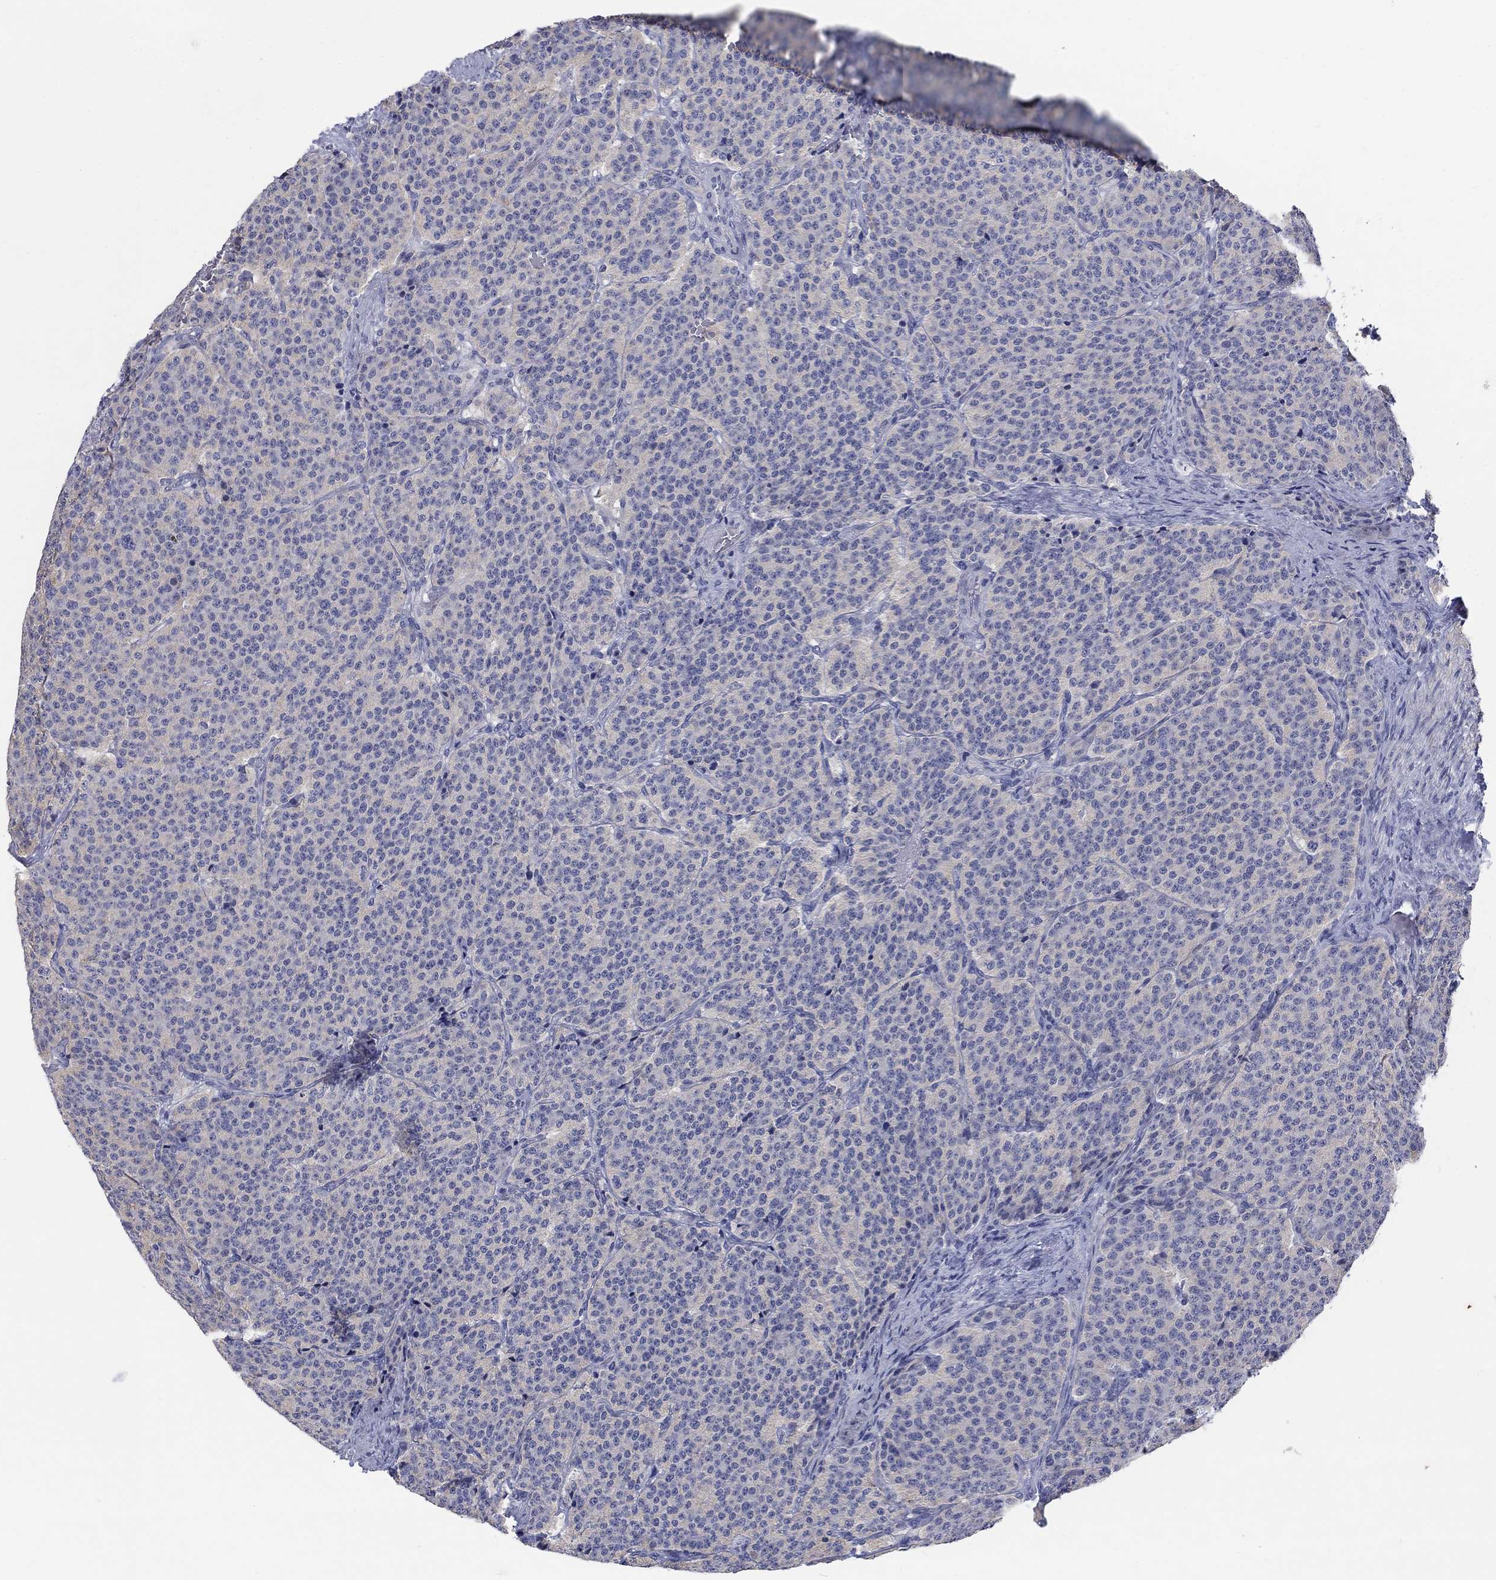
{"staining": {"intensity": "negative", "quantity": "none", "location": "none"}, "tissue": "carcinoid", "cell_type": "Tumor cells", "image_type": "cancer", "snomed": [{"axis": "morphology", "description": "Carcinoid, malignant, NOS"}, {"axis": "topography", "description": "Small intestine"}], "caption": "Image shows no significant protein positivity in tumor cells of carcinoid (malignant).", "gene": "FER1L6", "patient": {"sex": "female", "age": 58}}